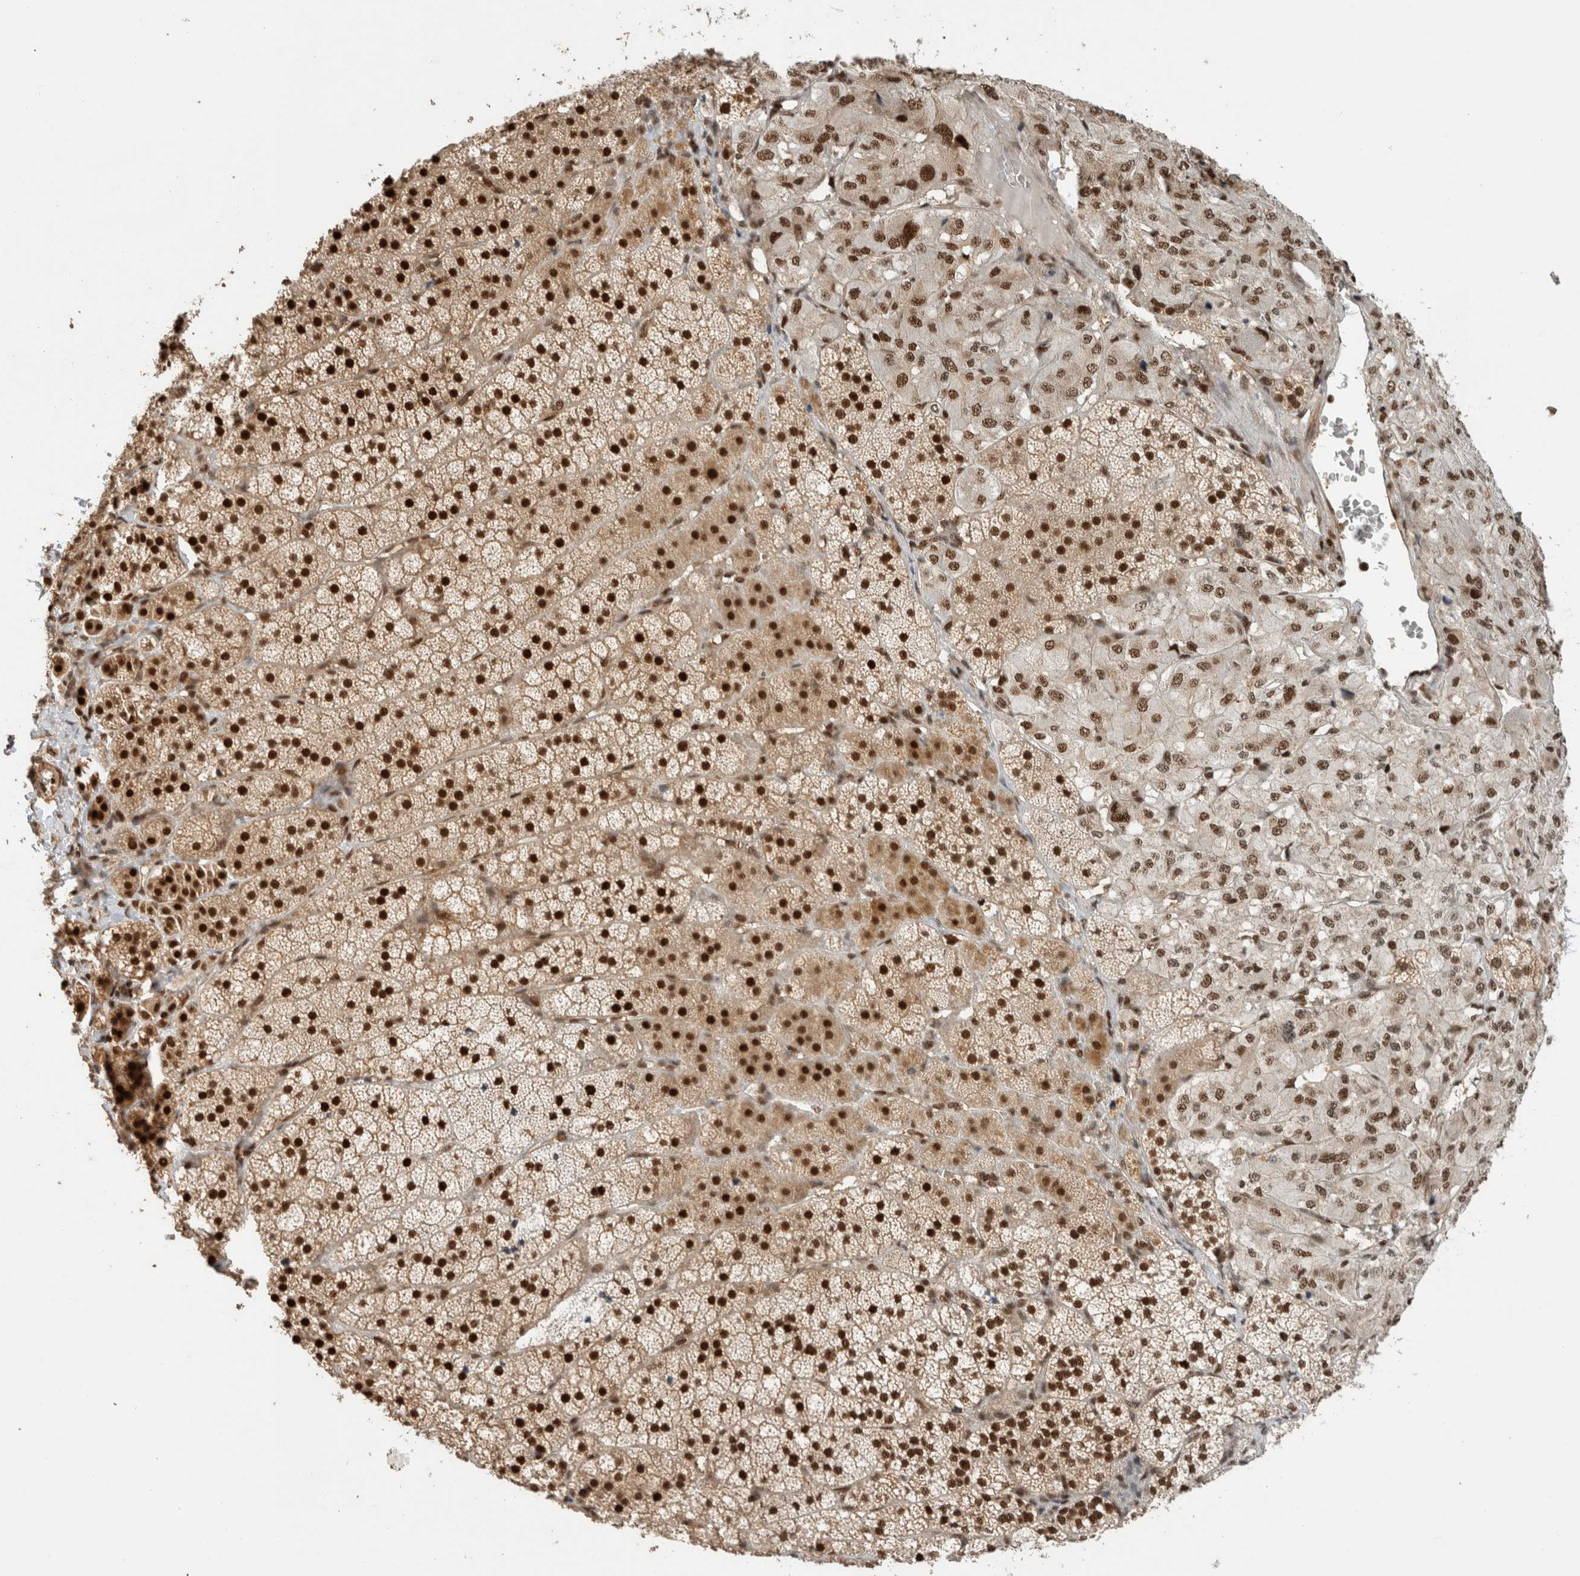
{"staining": {"intensity": "strong", "quantity": ">75%", "location": "cytoplasmic/membranous,nuclear"}, "tissue": "adrenal gland", "cell_type": "Glandular cells", "image_type": "normal", "snomed": [{"axis": "morphology", "description": "Normal tissue, NOS"}, {"axis": "topography", "description": "Adrenal gland"}], "caption": "Glandular cells show strong cytoplasmic/membranous,nuclear expression in about >75% of cells in unremarkable adrenal gland. (Stains: DAB (3,3'-diaminobenzidine) in brown, nuclei in blue, Microscopy: brightfield microscopy at high magnification).", "gene": "SNRNP40", "patient": {"sex": "female", "age": 44}}